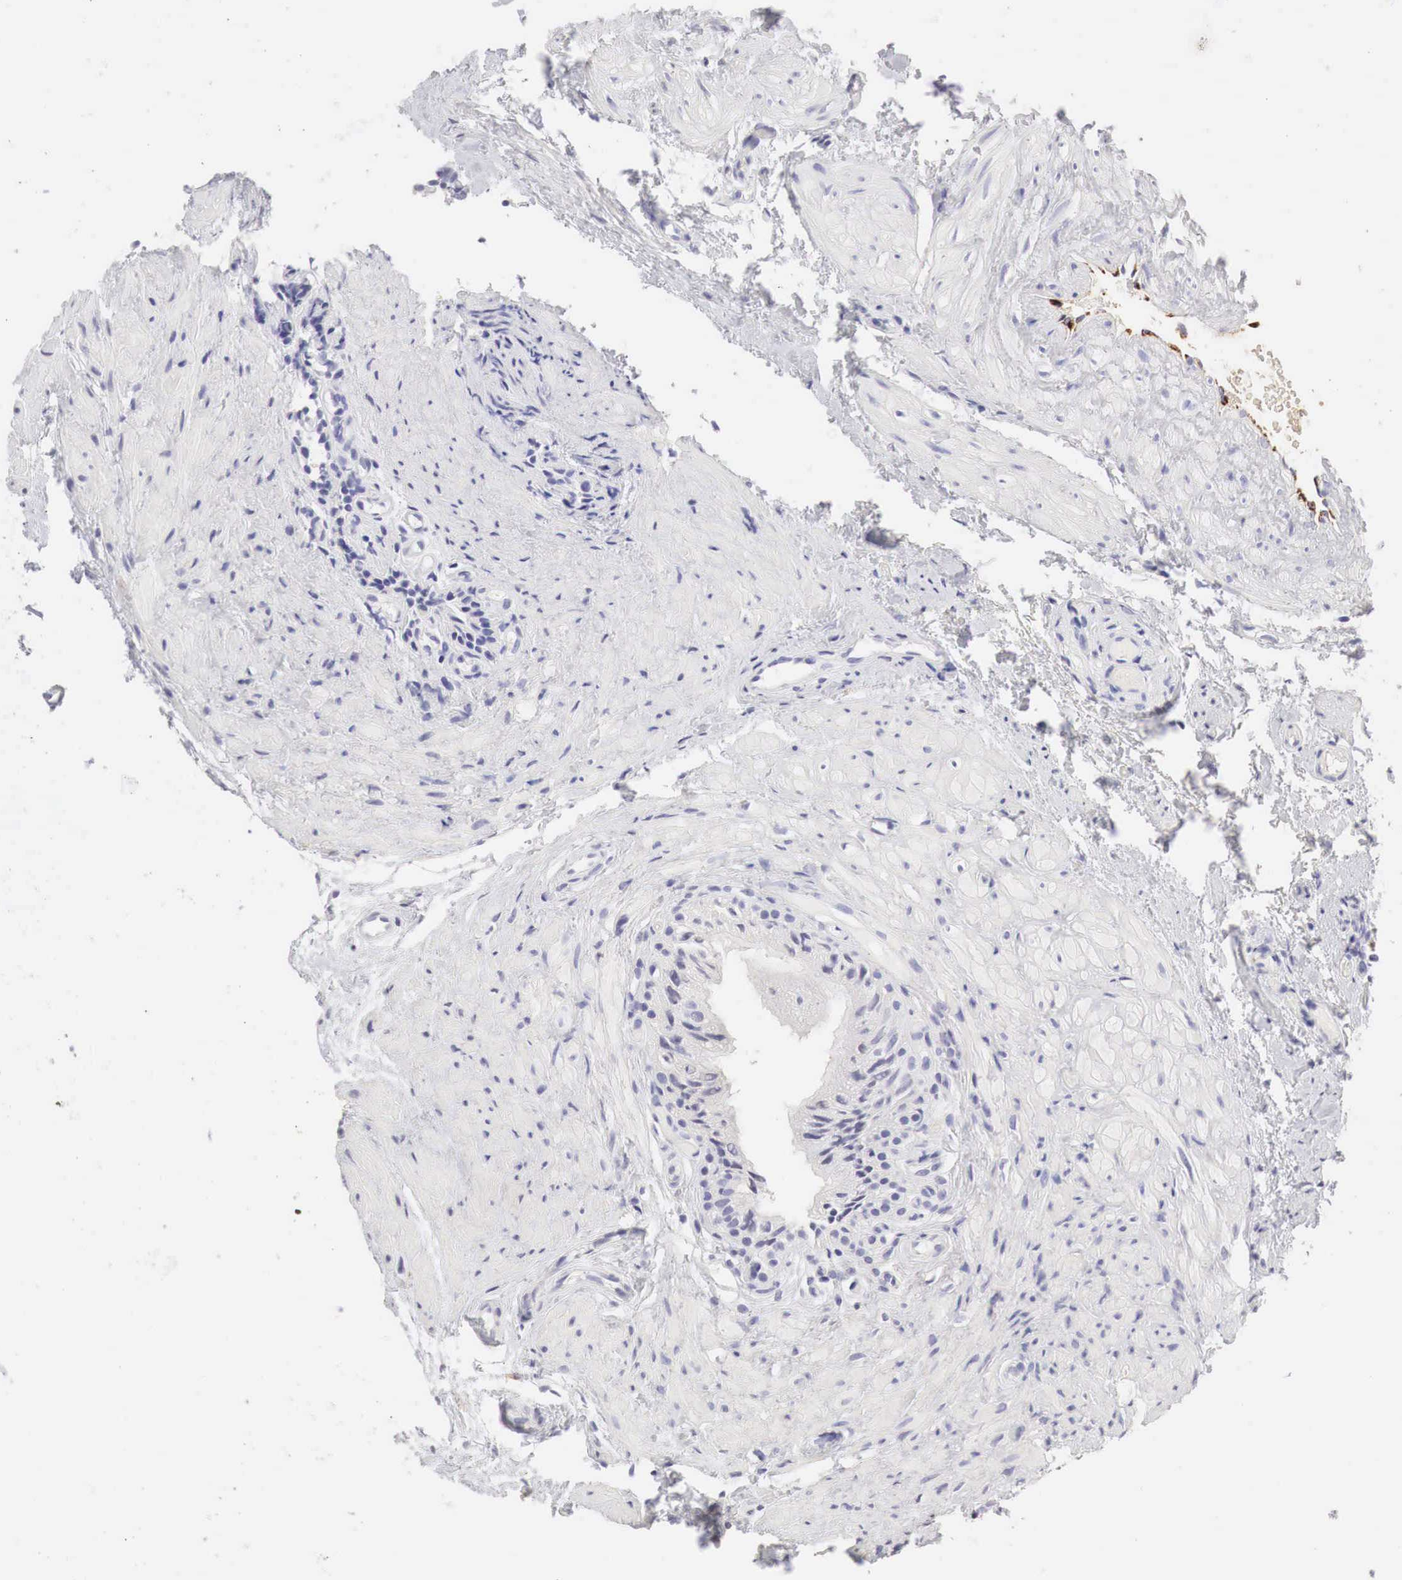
{"staining": {"intensity": "negative", "quantity": "none", "location": "none"}, "tissue": "epididymis", "cell_type": "Glandular cells", "image_type": "normal", "snomed": [{"axis": "morphology", "description": "Normal tissue, NOS"}, {"axis": "topography", "description": "Epididymis"}], "caption": "A photomicrograph of epididymis stained for a protein reveals no brown staining in glandular cells. Nuclei are stained in blue.", "gene": "OTC", "patient": {"sex": "male", "age": 74}}